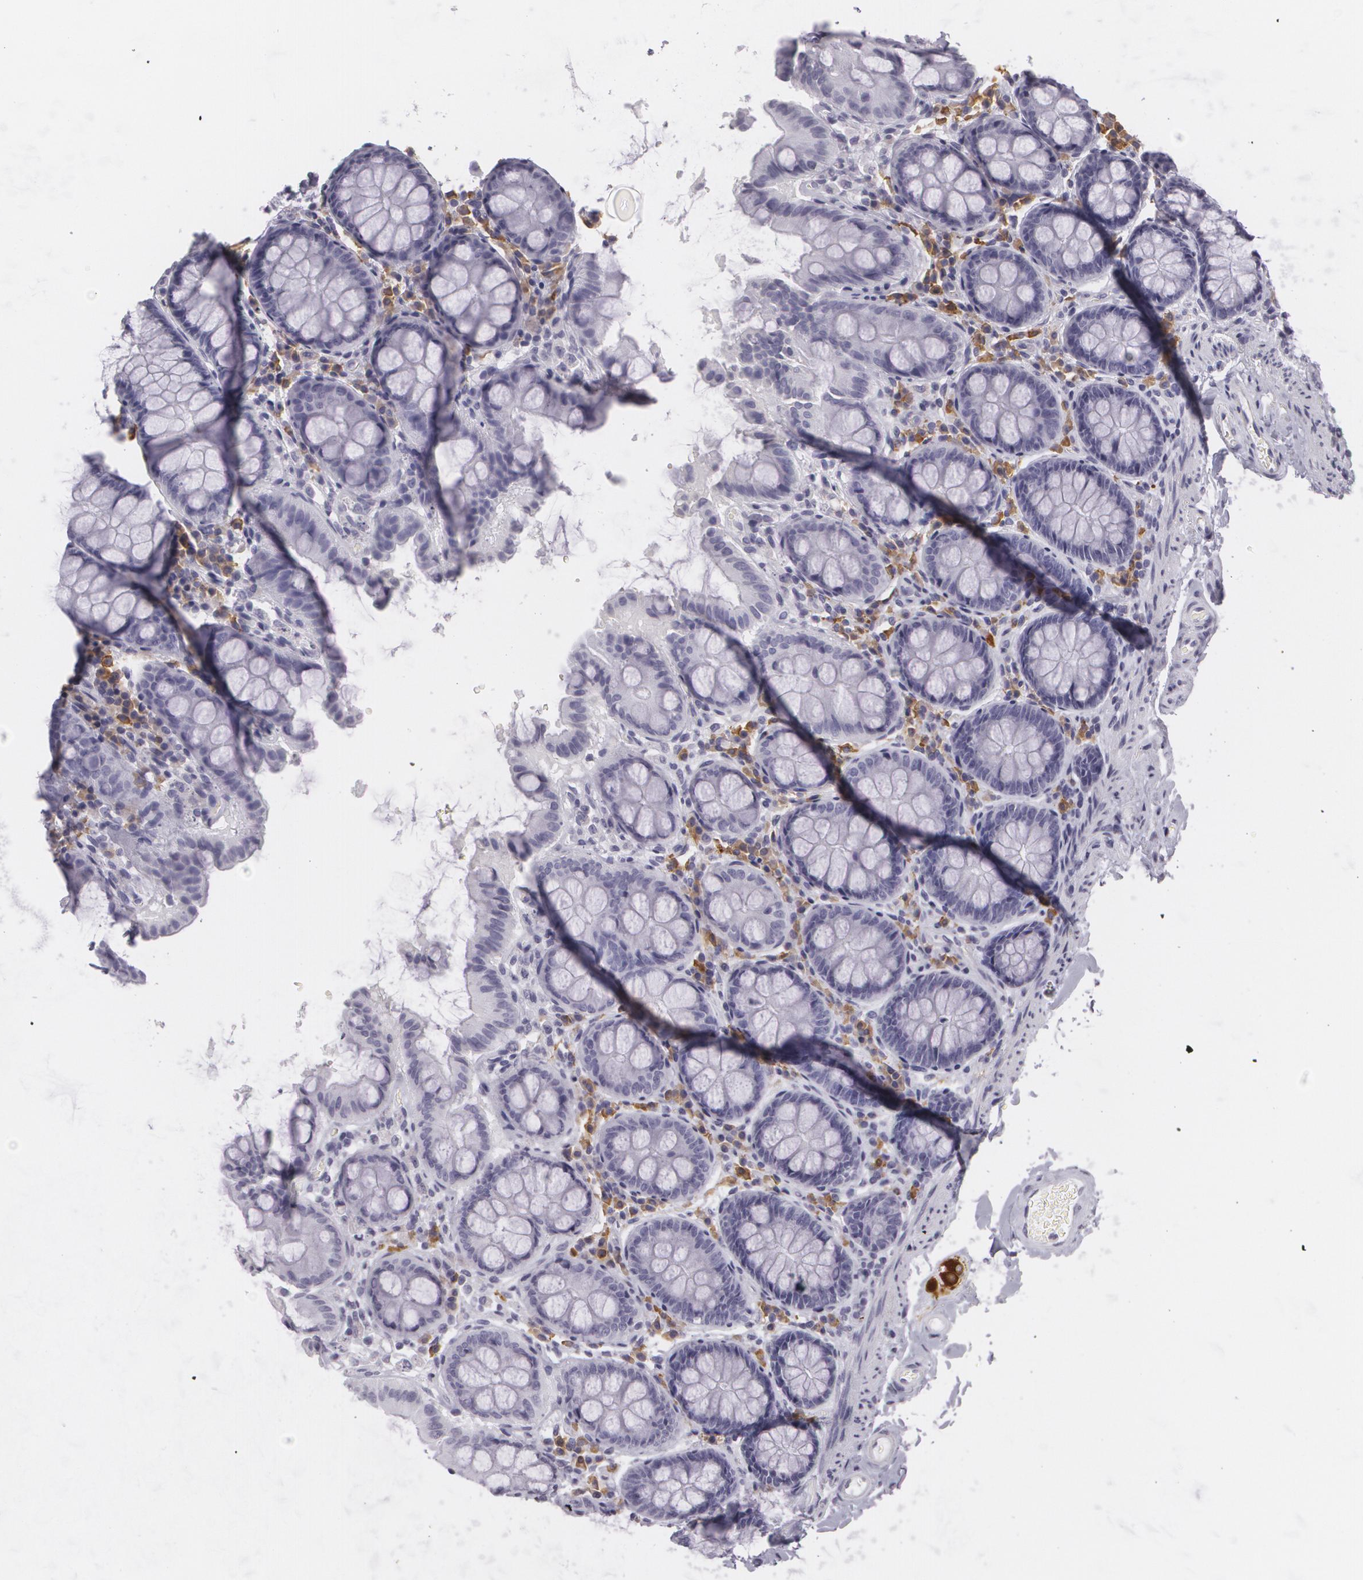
{"staining": {"intensity": "negative", "quantity": "none", "location": "none"}, "tissue": "colon", "cell_type": "Endothelial cells", "image_type": "normal", "snomed": [{"axis": "morphology", "description": "Normal tissue, NOS"}, {"axis": "topography", "description": "Colon"}], "caption": "Immunohistochemistry (IHC) micrograph of unremarkable colon: colon stained with DAB reveals no significant protein expression in endothelial cells.", "gene": "MAP2", "patient": {"sex": "female", "age": 61}}